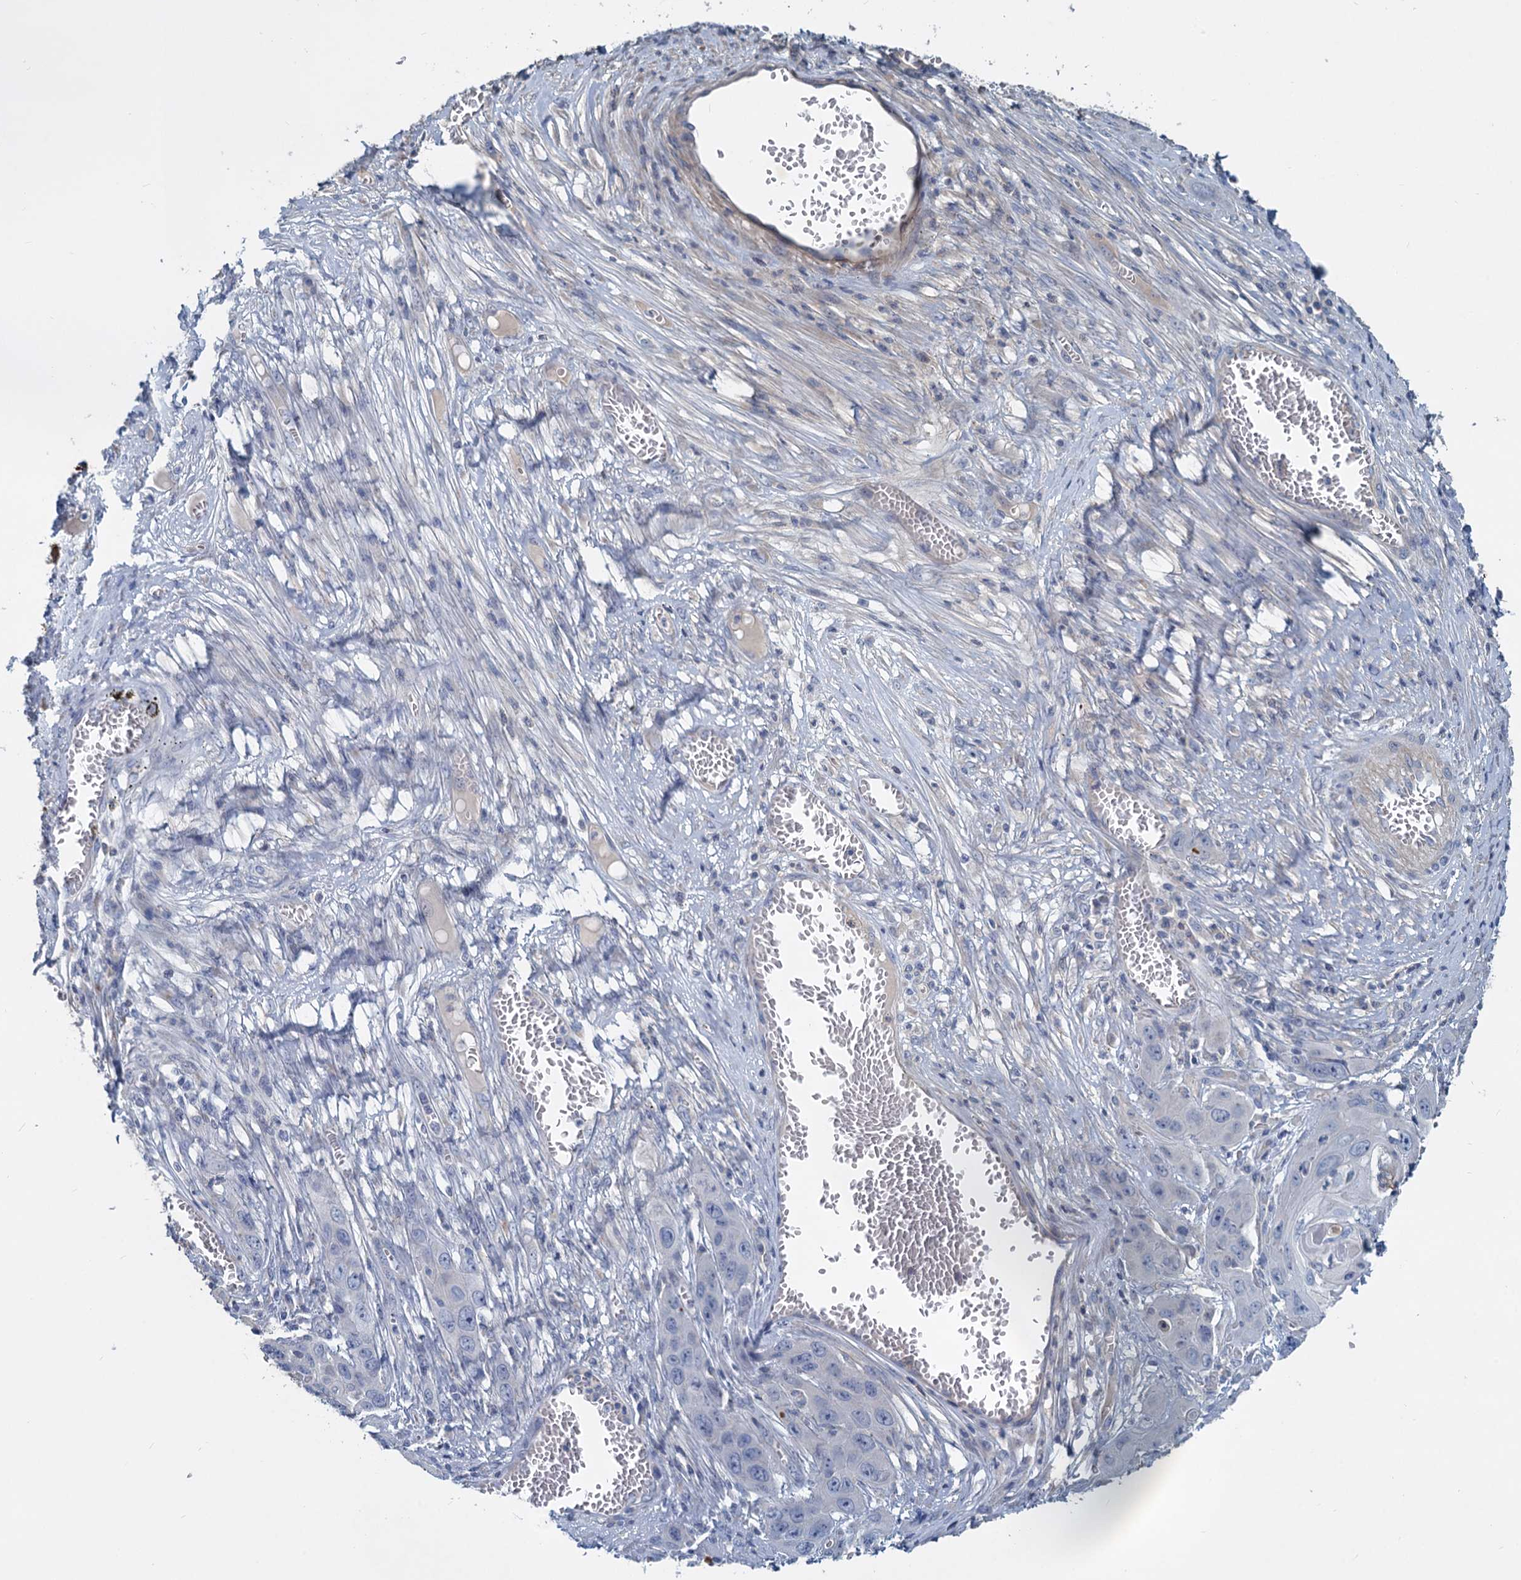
{"staining": {"intensity": "negative", "quantity": "none", "location": "none"}, "tissue": "skin cancer", "cell_type": "Tumor cells", "image_type": "cancer", "snomed": [{"axis": "morphology", "description": "Squamous cell carcinoma, NOS"}, {"axis": "topography", "description": "Skin"}], "caption": "A high-resolution photomicrograph shows immunohistochemistry (IHC) staining of squamous cell carcinoma (skin), which reveals no significant staining in tumor cells. Brightfield microscopy of IHC stained with DAB (brown) and hematoxylin (blue), captured at high magnification.", "gene": "SLC2A7", "patient": {"sex": "male", "age": 55}}